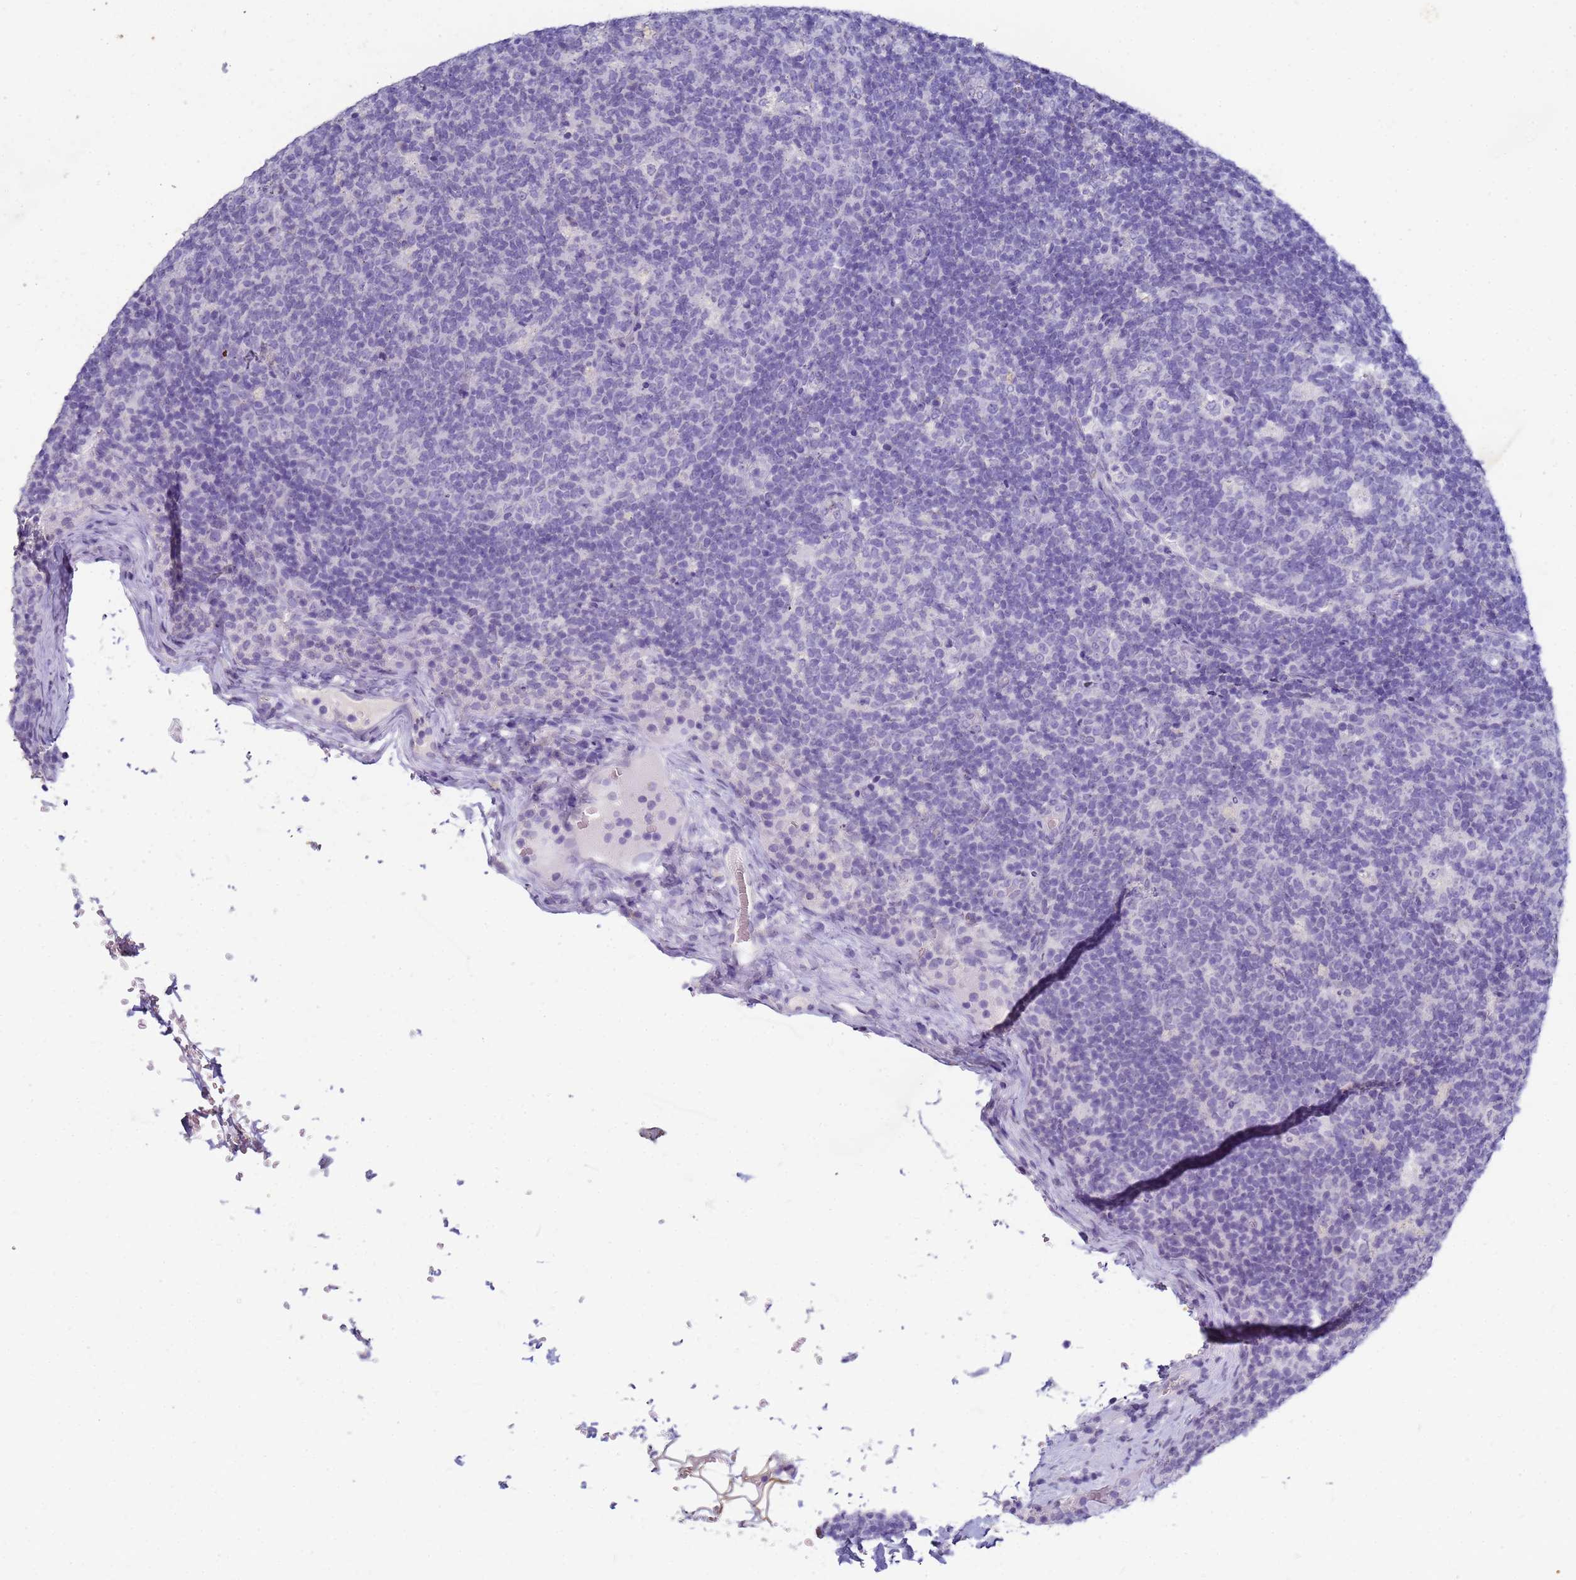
{"staining": {"intensity": "negative", "quantity": "none", "location": "none"}, "tissue": "lymph node", "cell_type": "Germinal center cells", "image_type": "normal", "snomed": [{"axis": "morphology", "description": "Normal tissue, NOS"}, {"axis": "topography", "description": "Lymph node"}], "caption": "Immunohistochemistry (IHC) histopathology image of unremarkable lymph node: human lymph node stained with DAB exhibits no significant protein expression in germinal center cells.", "gene": "B3GNT8", "patient": {"sex": "female", "age": 31}}